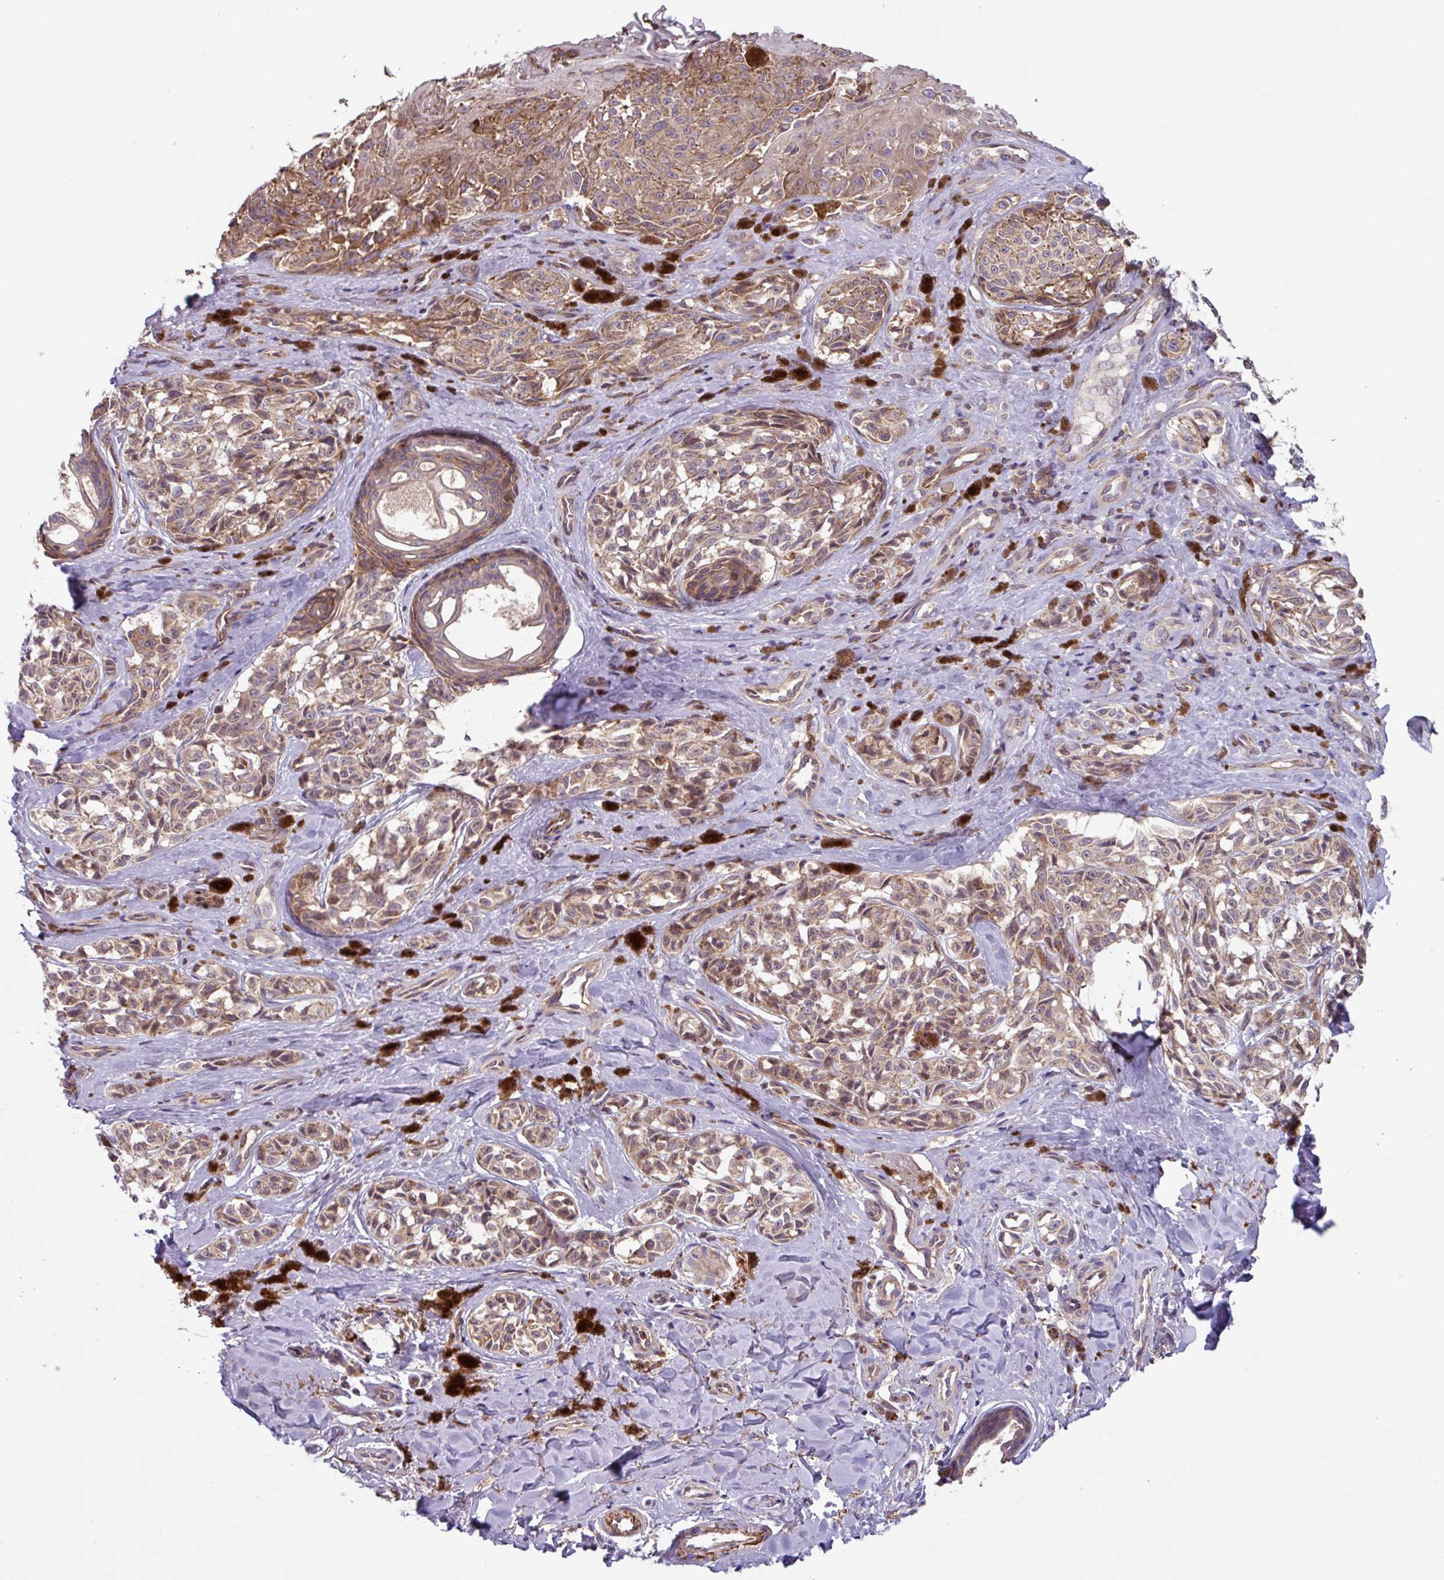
{"staining": {"intensity": "moderate", "quantity": ">75%", "location": "cytoplasmic/membranous"}, "tissue": "melanoma", "cell_type": "Tumor cells", "image_type": "cancer", "snomed": [{"axis": "morphology", "description": "Malignant melanoma, NOS"}, {"axis": "topography", "description": "Skin"}], "caption": "Human melanoma stained with a brown dye exhibits moderate cytoplasmic/membranous positive expression in about >75% of tumor cells.", "gene": "PLEKHD1", "patient": {"sex": "female", "age": 65}}